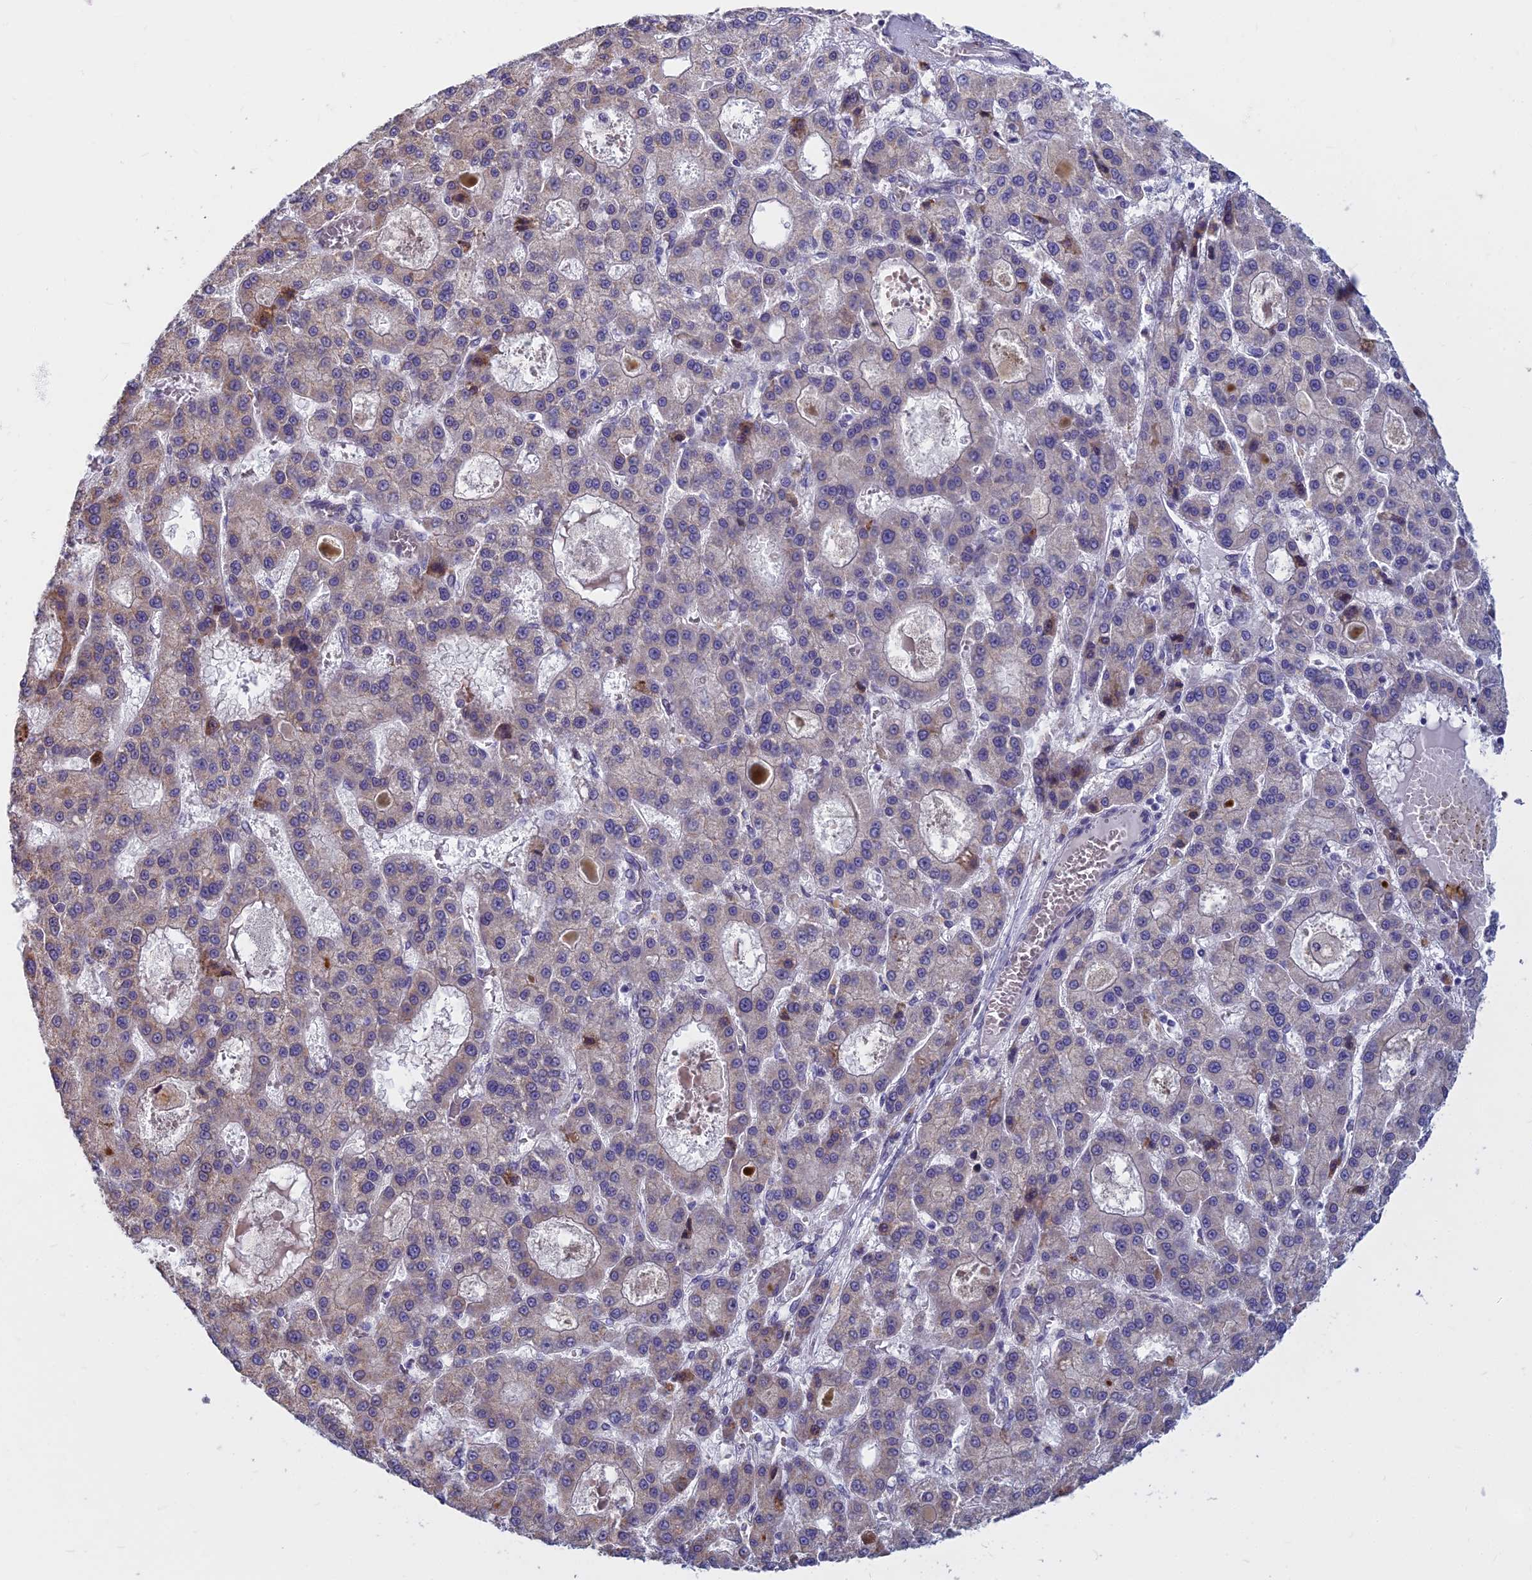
{"staining": {"intensity": "weak", "quantity": "<25%", "location": "cytoplasmic/membranous"}, "tissue": "liver cancer", "cell_type": "Tumor cells", "image_type": "cancer", "snomed": [{"axis": "morphology", "description": "Carcinoma, Hepatocellular, NOS"}, {"axis": "topography", "description": "Liver"}], "caption": "This micrograph is of liver cancer (hepatocellular carcinoma) stained with immunohistochemistry to label a protein in brown with the nuclei are counter-stained blue. There is no positivity in tumor cells.", "gene": "WDPCP", "patient": {"sex": "male", "age": 70}}